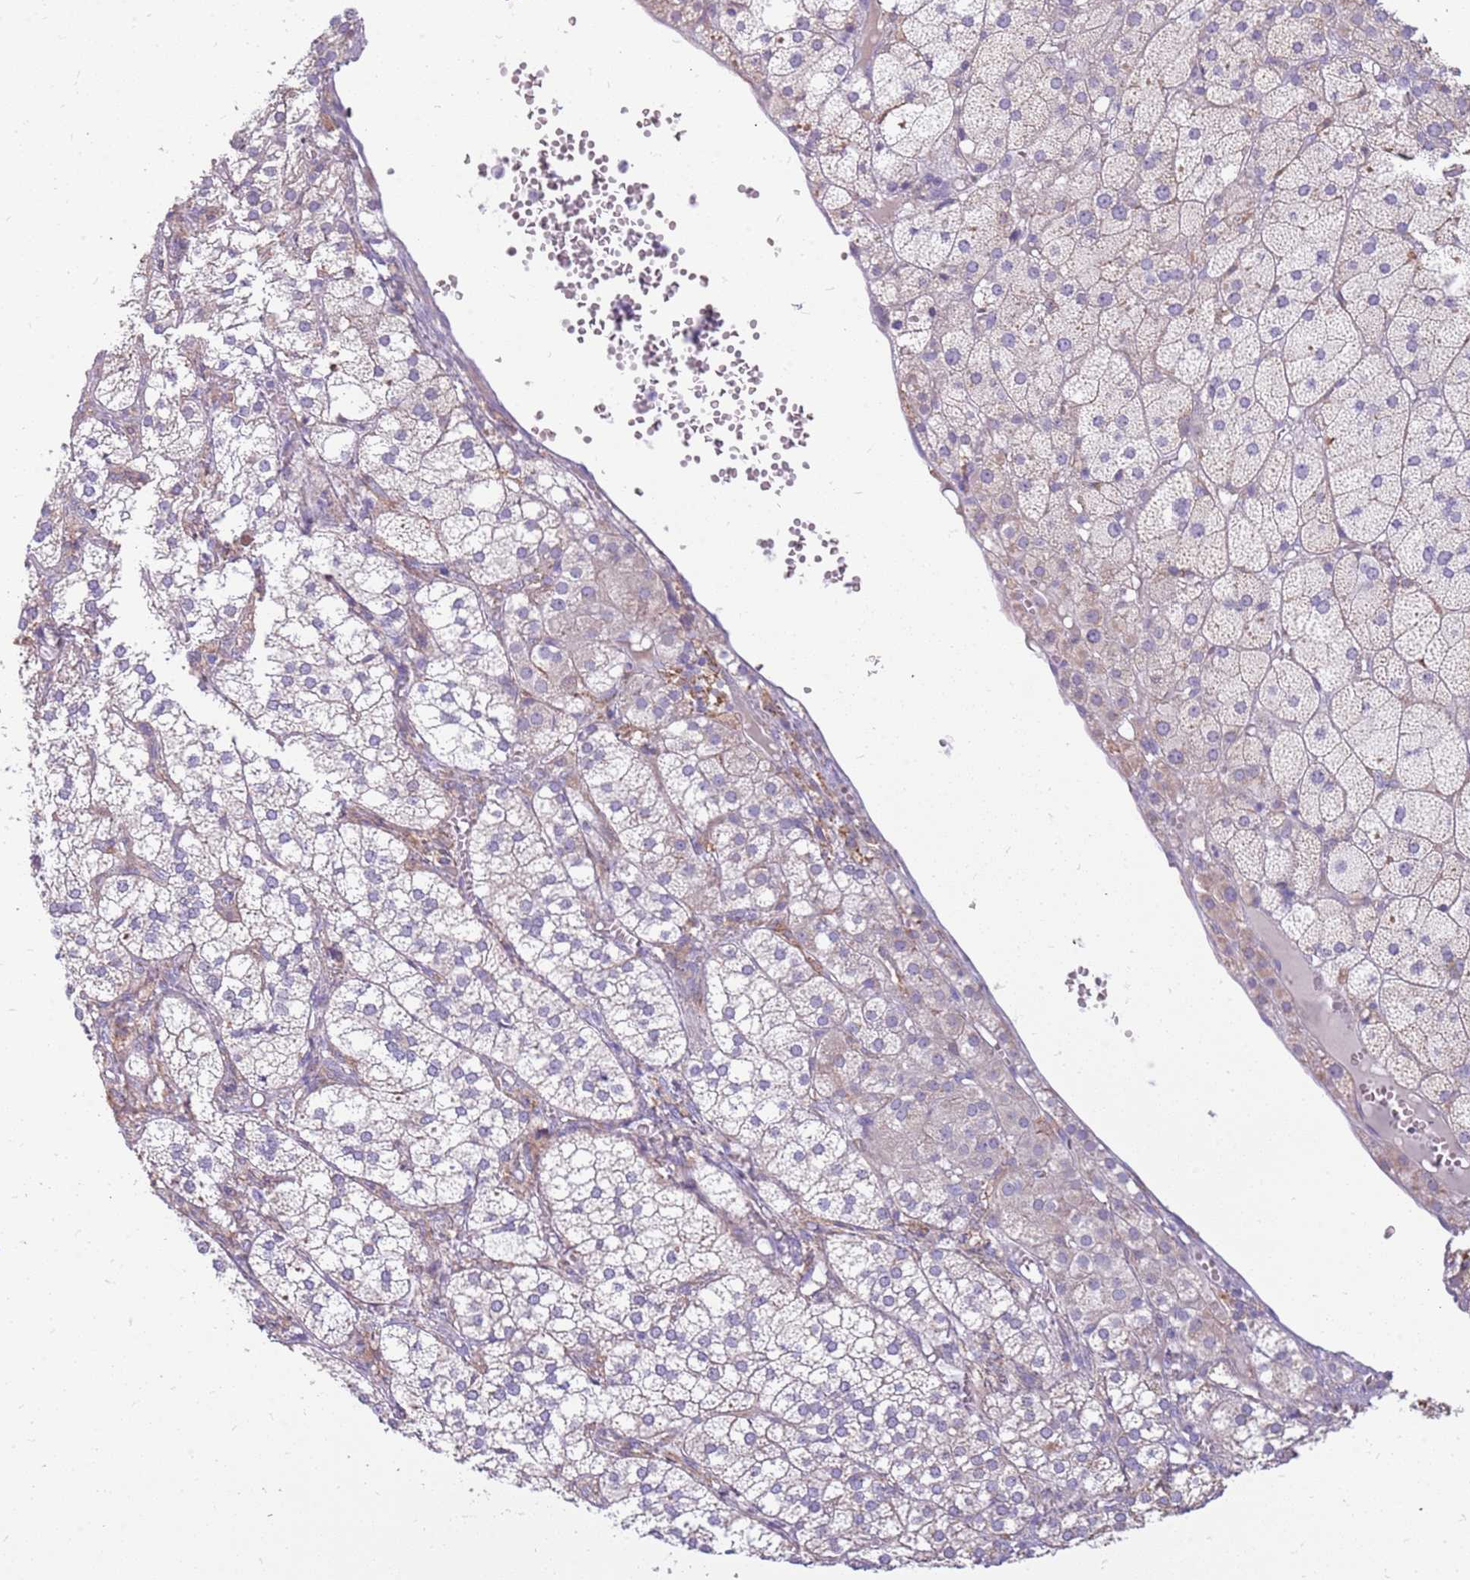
{"staining": {"intensity": "weak", "quantity": "<25%", "location": "cytoplasmic/membranous"}, "tissue": "adrenal gland", "cell_type": "Glandular cells", "image_type": "normal", "snomed": [{"axis": "morphology", "description": "Normal tissue, NOS"}, {"axis": "topography", "description": "Adrenal gland"}], "caption": "IHC histopathology image of benign adrenal gland: adrenal gland stained with DAB reveals no significant protein positivity in glandular cells.", "gene": "RHCG", "patient": {"sex": "female", "age": 61}}